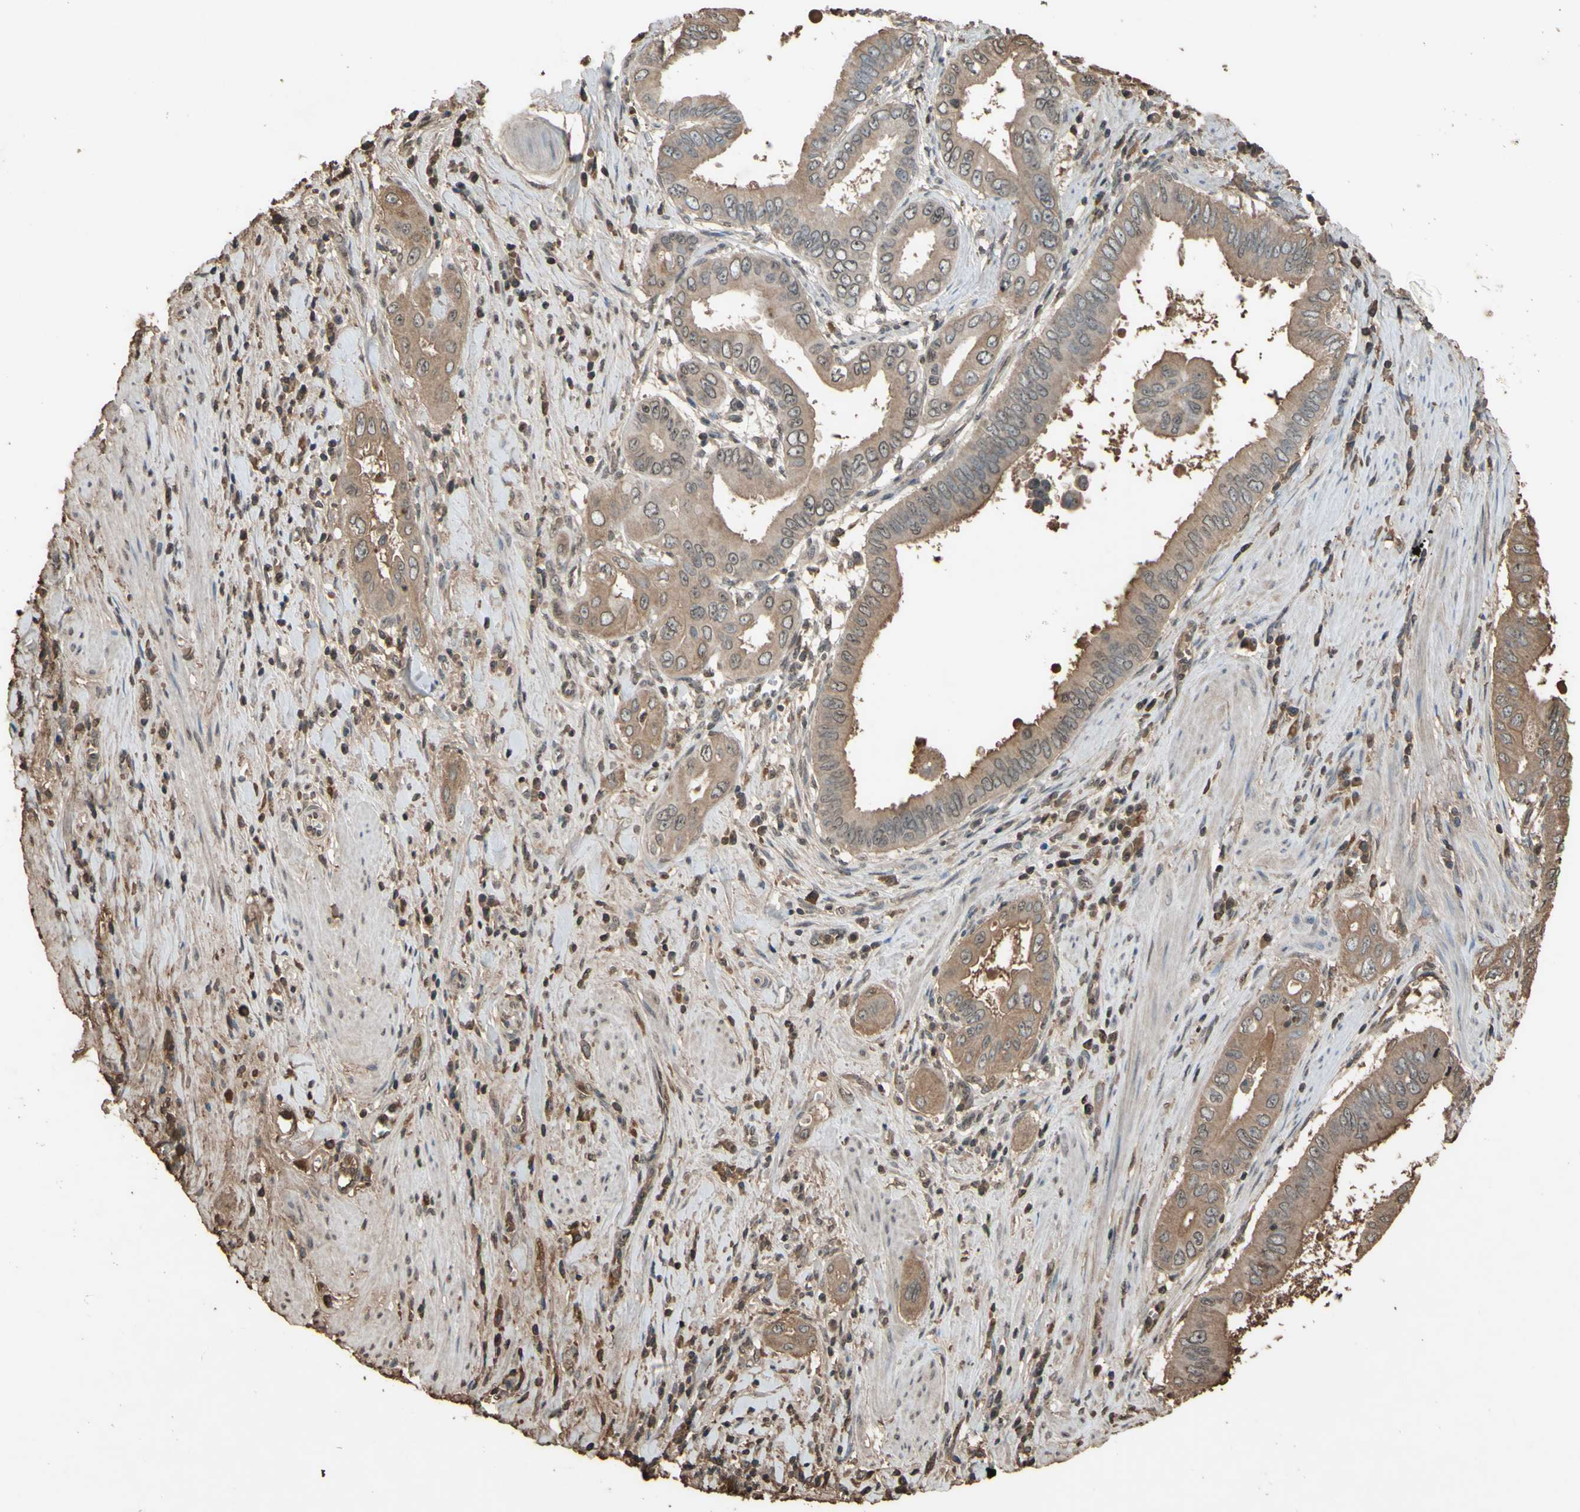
{"staining": {"intensity": "moderate", "quantity": "25%-75%", "location": "cytoplasmic/membranous"}, "tissue": "pancreatic cancer", "cell_type": "Tumor cells", "image_type": "cancer", "snomed": [{"axis": "morphology", "description": "Normal tissue, NOS"}, {"axis": "topography", "description": "Lymph node"}], "caption": "DAB immunohistochemical staining of human pancreatic cancer reveals moderate cytoplasmic/membranous protein positivity in about 25%-75% of tumor cells.", "gene": "PTGDS", "patient": {"sex": "male", "age": 50}}